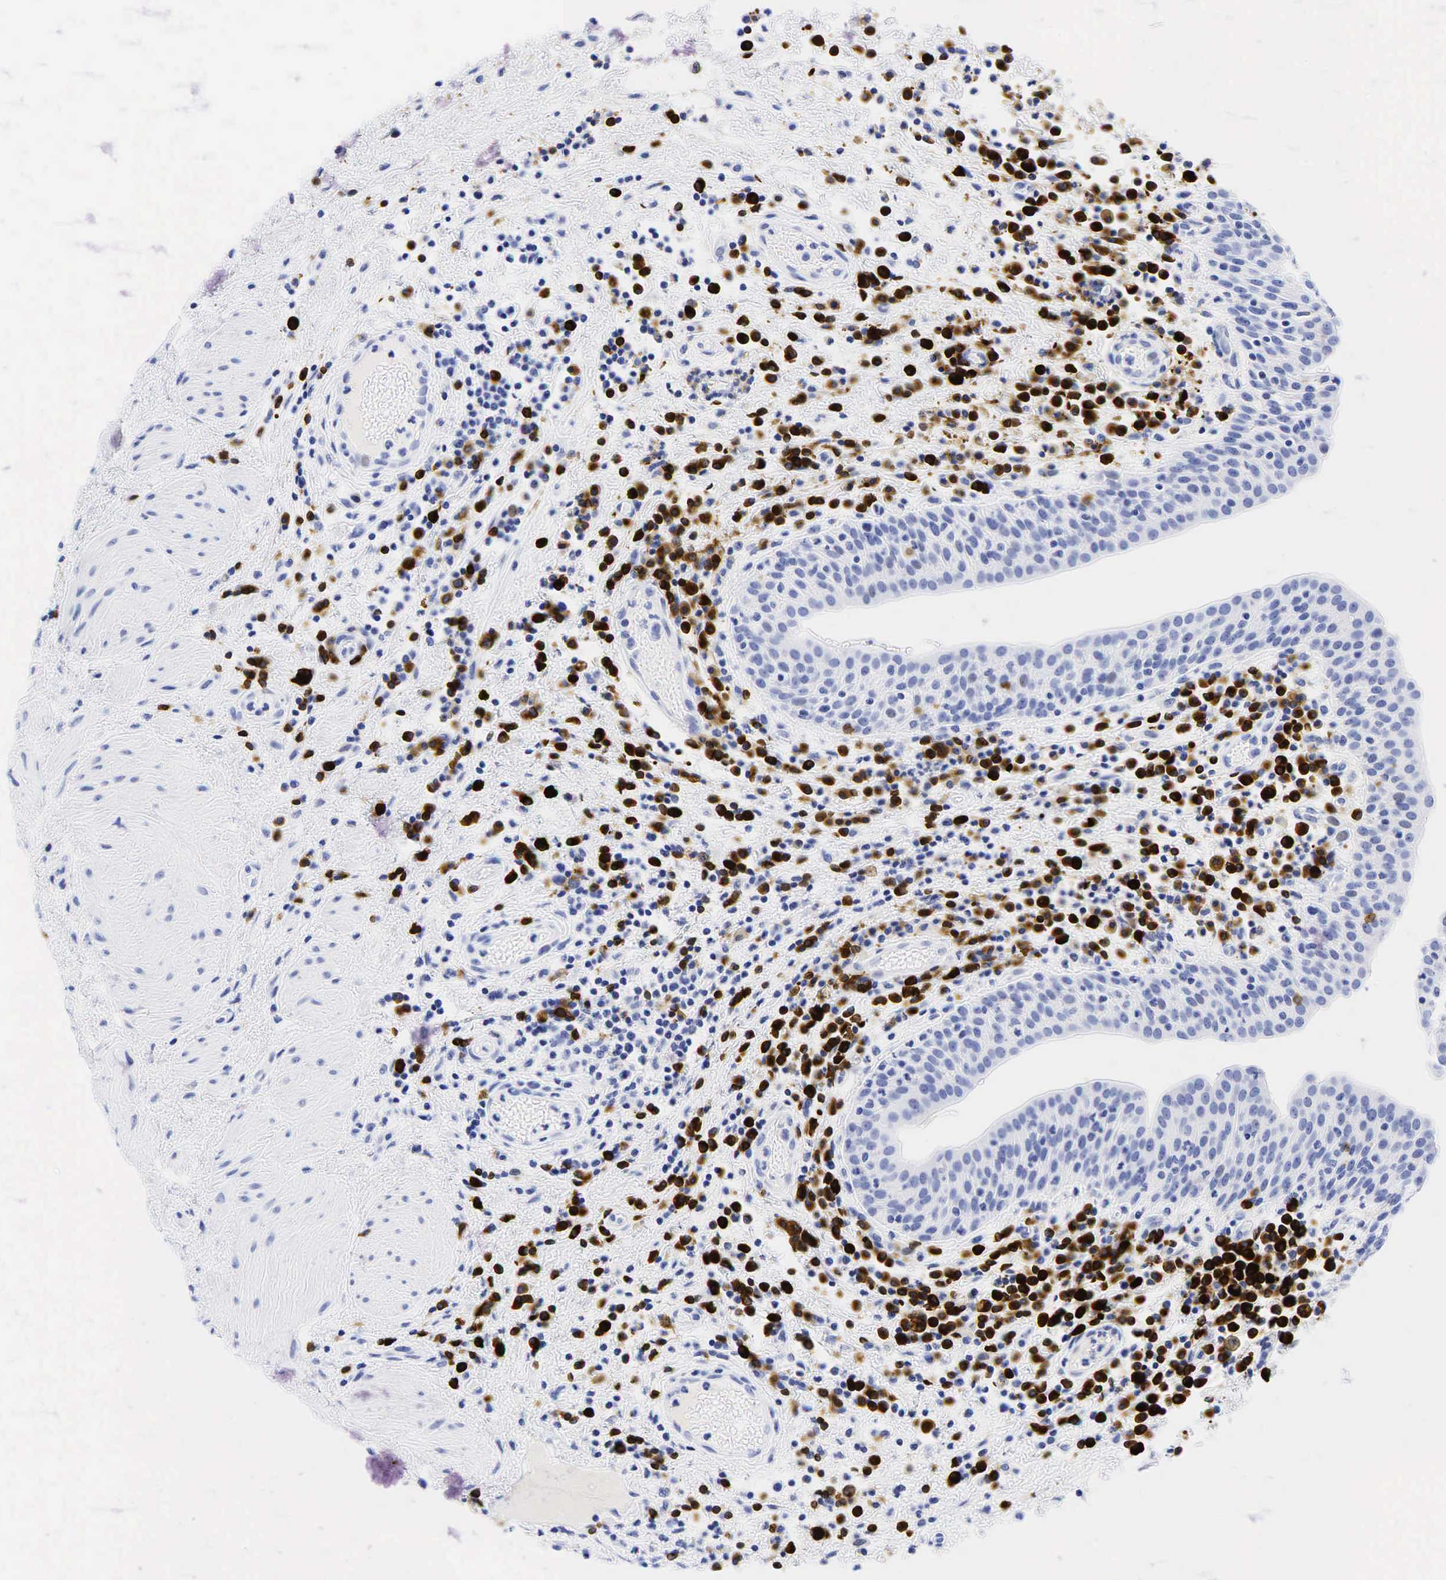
{"staining": {"intensity": "negative", "quantity": "none", "location": "none"}, "tissue": "urinary bladder", "cell_type": "Urothelial cells", "image_type": "normal", "snomed": [{"axis": "morphology", "description": "Normal tissue, NOS"}, {"axis": "topography", "description": "Urinary bladder"}], "caption": "Urinary bladder stained for a protein using immunohistochemistry (IHC) demonstrates no expression urothelial cells.", "gene": "CD79A", "patient": {"sex": "female", "age": 84}}